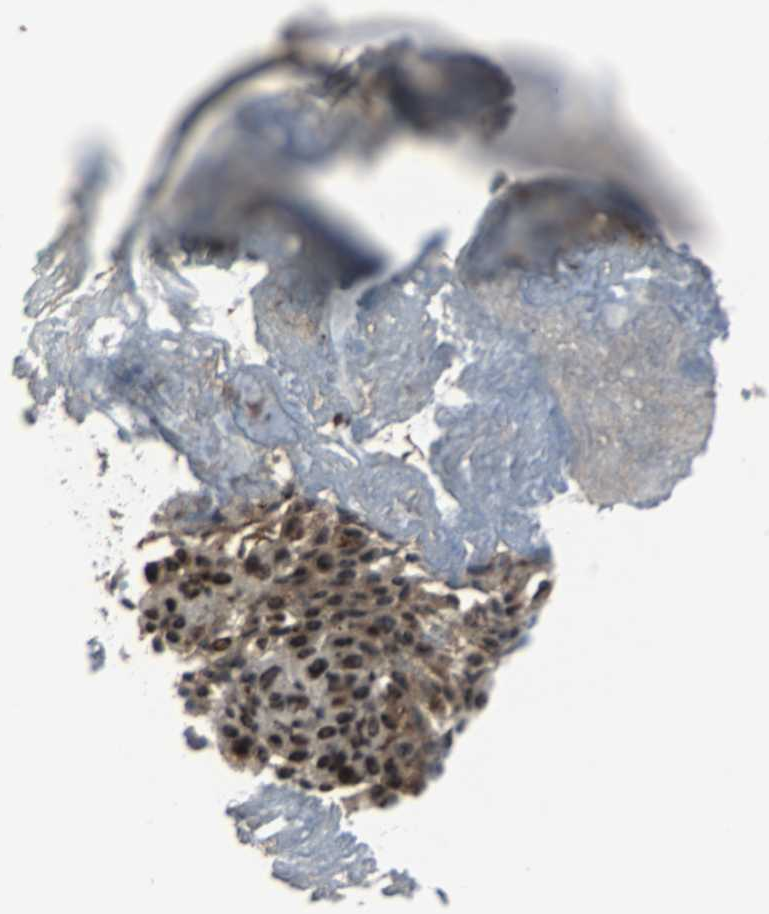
{"staining": {"intensity": "moderate", "quantity": ">75%", "location": "cytoplasmic/membranous,nuclear"}, "tissue": "ovarian cancer", "cell_type": "Tumor cells", "image_type": "cancer", "snomed": [{"axis": "morphology", "description": "Carcinoma, endometroid"}, {"axis": "topography", "description": "Ovary"}], "caption": "Immunohistochemistry photomicrograph of neoplastic tissue: ovarian cancer stained using immunohistochemistry reveals medium levels of moderate protein expression localized specifically in the cytoplasmic/membranous and nuclear of tumor cells, appearing as a cytoplasmic/membranous and nuclear brown color.", "gene": "MKX", "patient": {"sex": "female", "age": 42}}